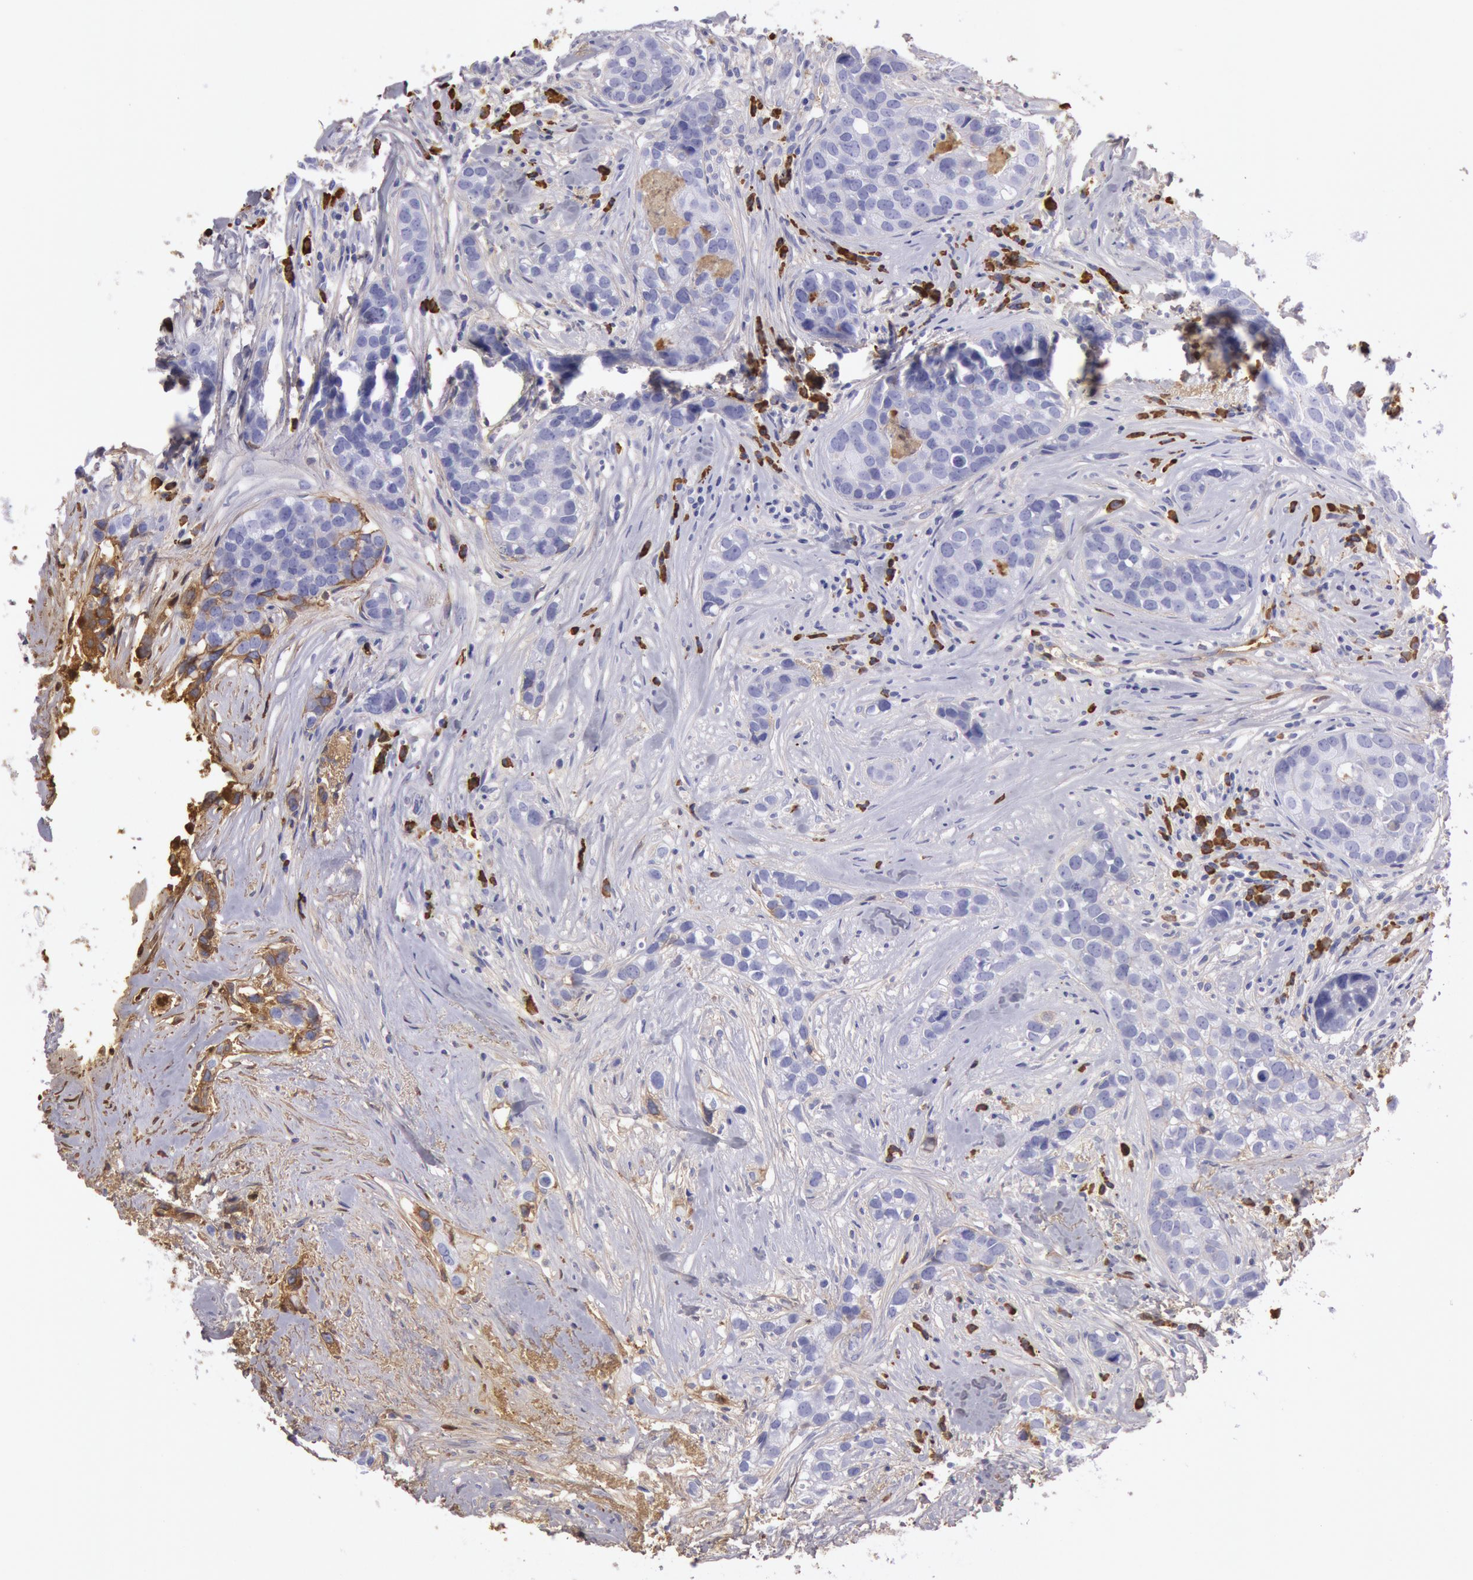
{"staining": {"intensity": "weak", "quantity": "<25%", "location": "cytoplasmic/membranous"}, "tissue": "breast cancer", "cell_type": "Tumor cells", "image_type": "cancer", "snomed": [{"axis": "morphology", "description": "Duct carcinoma"}, {"axis": "topography", "description": "Breast"}], "caption": "DAB immunohistochemical staining of human invasive ductal carcinoma (breast) reveals no significant positivity in tumor cells.", "gene": "IGHG1", "patient": {"sex": "female", "age": 91}}